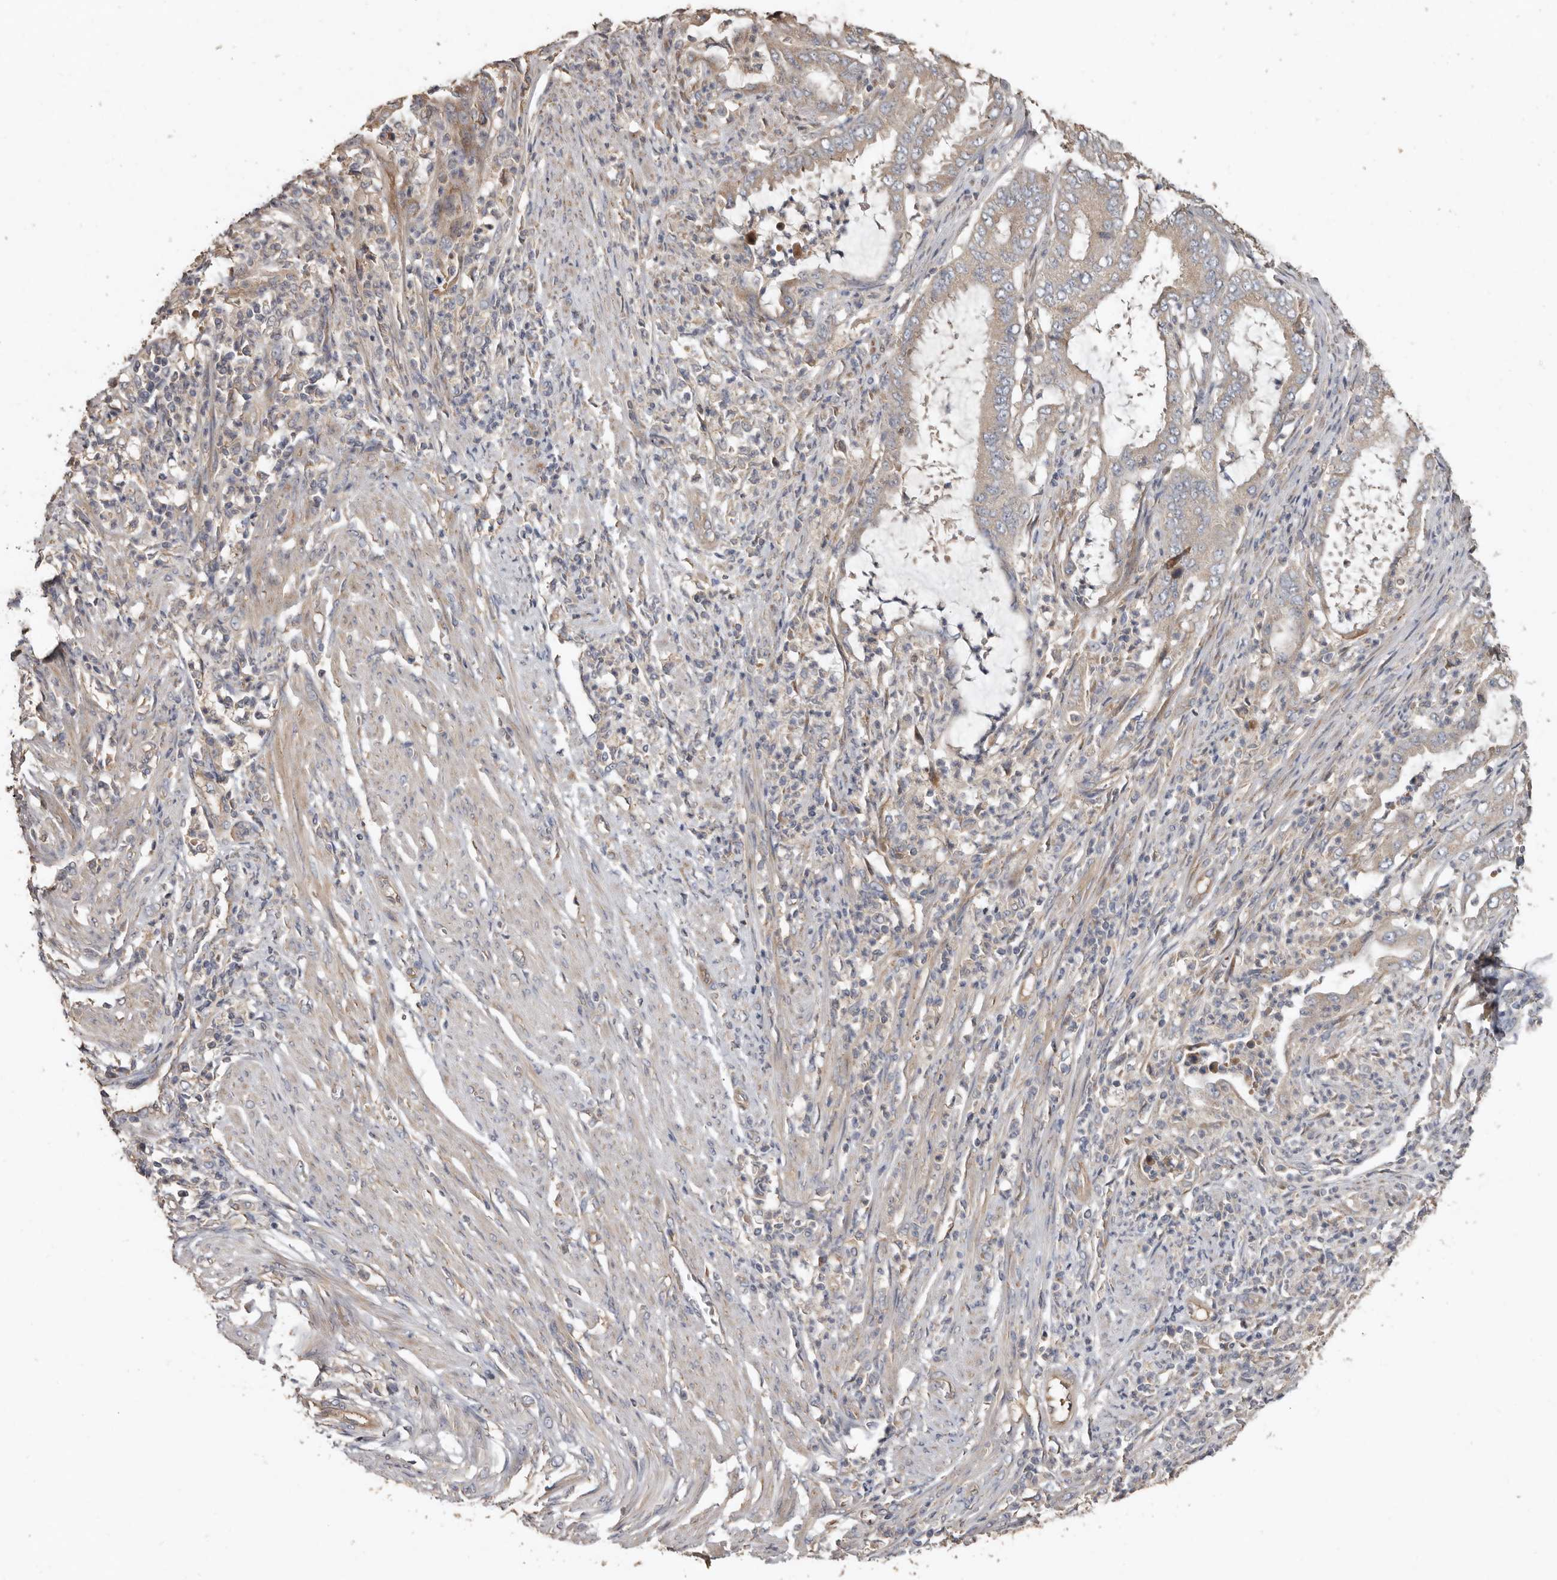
{"staining": {"intensity": "weak", "quantity": "<25%", "location": "cytoplasmic/membranous"}, "tissue": "endometrial cancer", "cell_type": "Tumor cells", "image_type": "cancer", "snomed": [{"axis": "morphology", "description": "Adenocarcinoma, NOS"}, {"axis": "topography", "description": "Endometrium"}], "caption": "Immunohistochemistry micrograph of neoplastic tissue: human adenocarcinoma (endometrial) stained with DAB (3,3'-diaminobenzidine) exhibits no significant protein positivity in tumor cells.", "gene": "FLCN", "patient": {"sex": "female", "age": 51}}